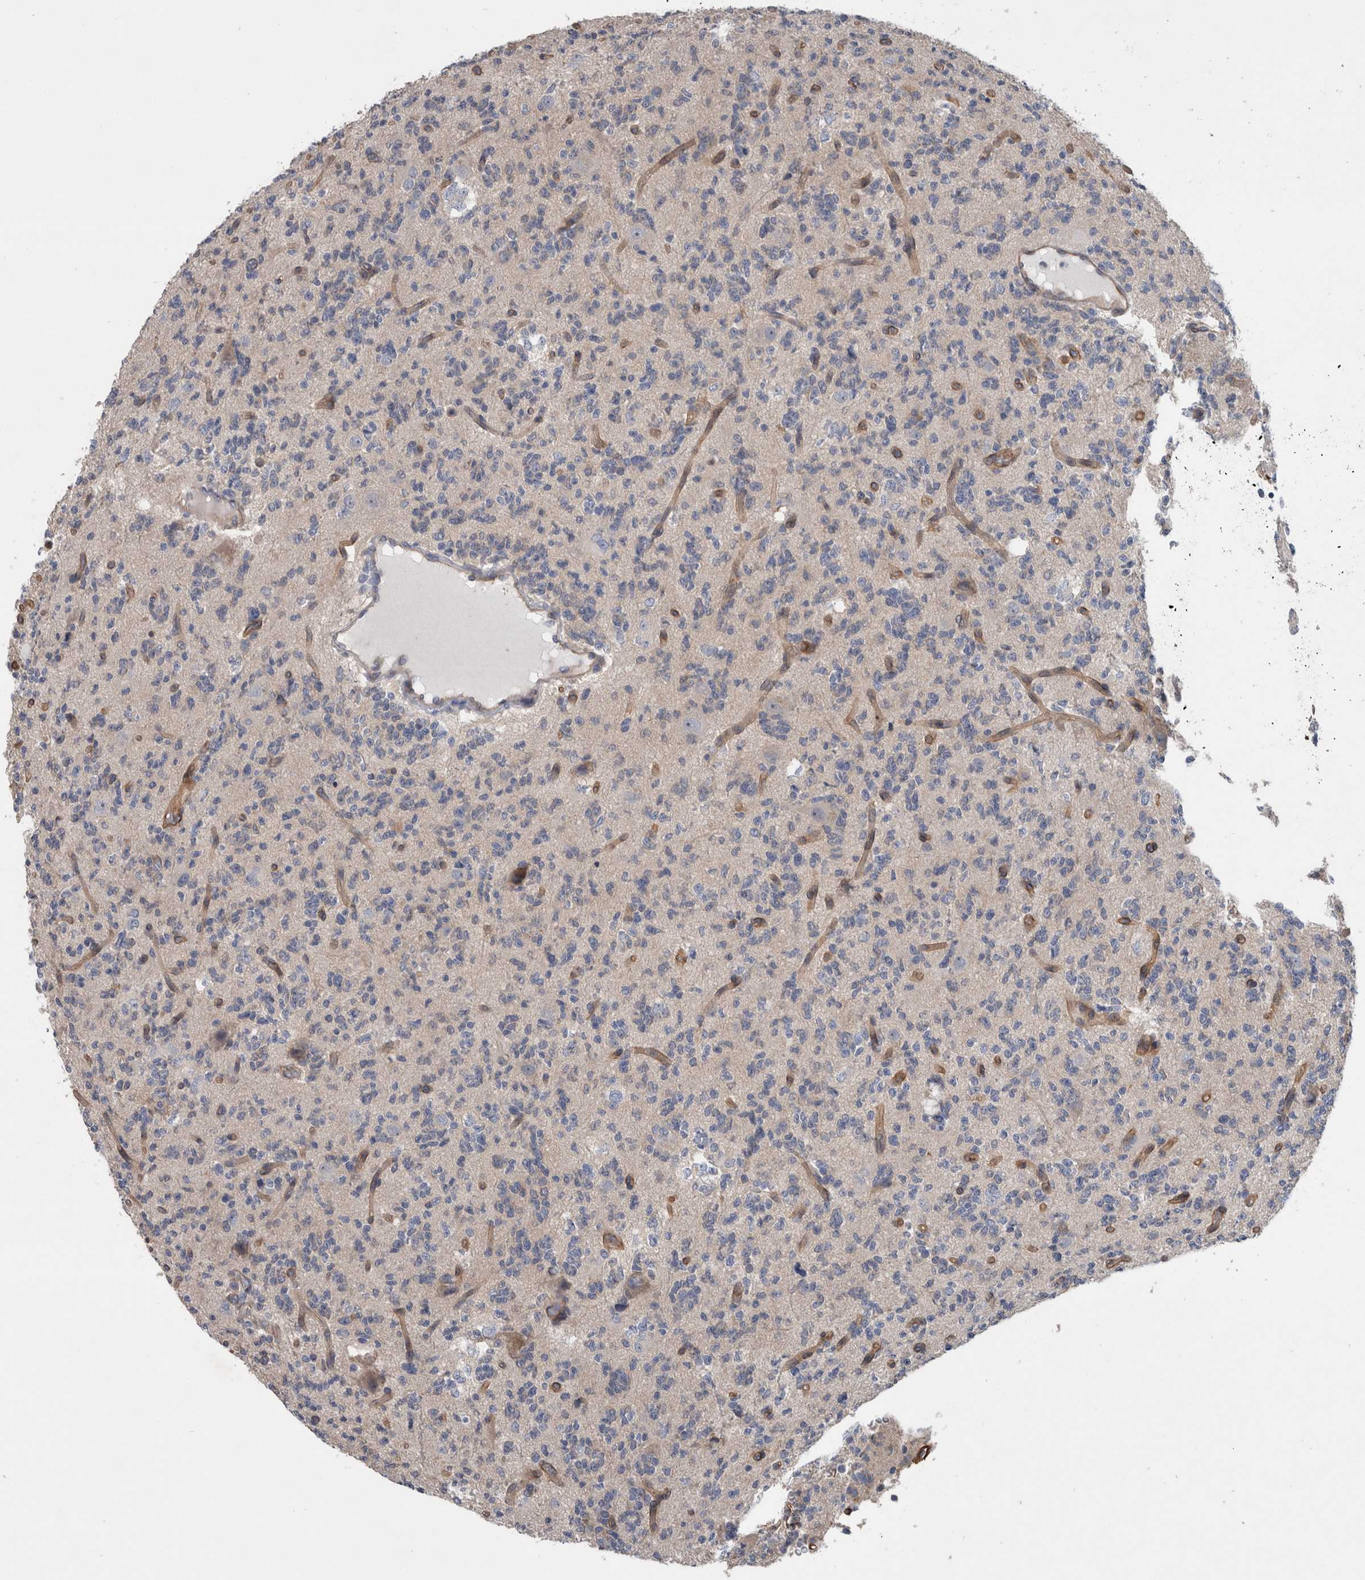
{"staining": {"intensity": "negative", "quantity": "none", "location": "none"}, "tissue": "glioma", "cell_type": "Tumor cells", "image_type": "cancer", "snomed": [{"axis": "morphology", "description": "Glioma, malignant, High grade"}, {"axis": "topography", "description": "Brain"}], "caption": "Glioma was stained to show a protein in brown. There is no significant expression in tumor cells.", "gene": "BCAM", "patient": {"sex": "female", "age": 62}}